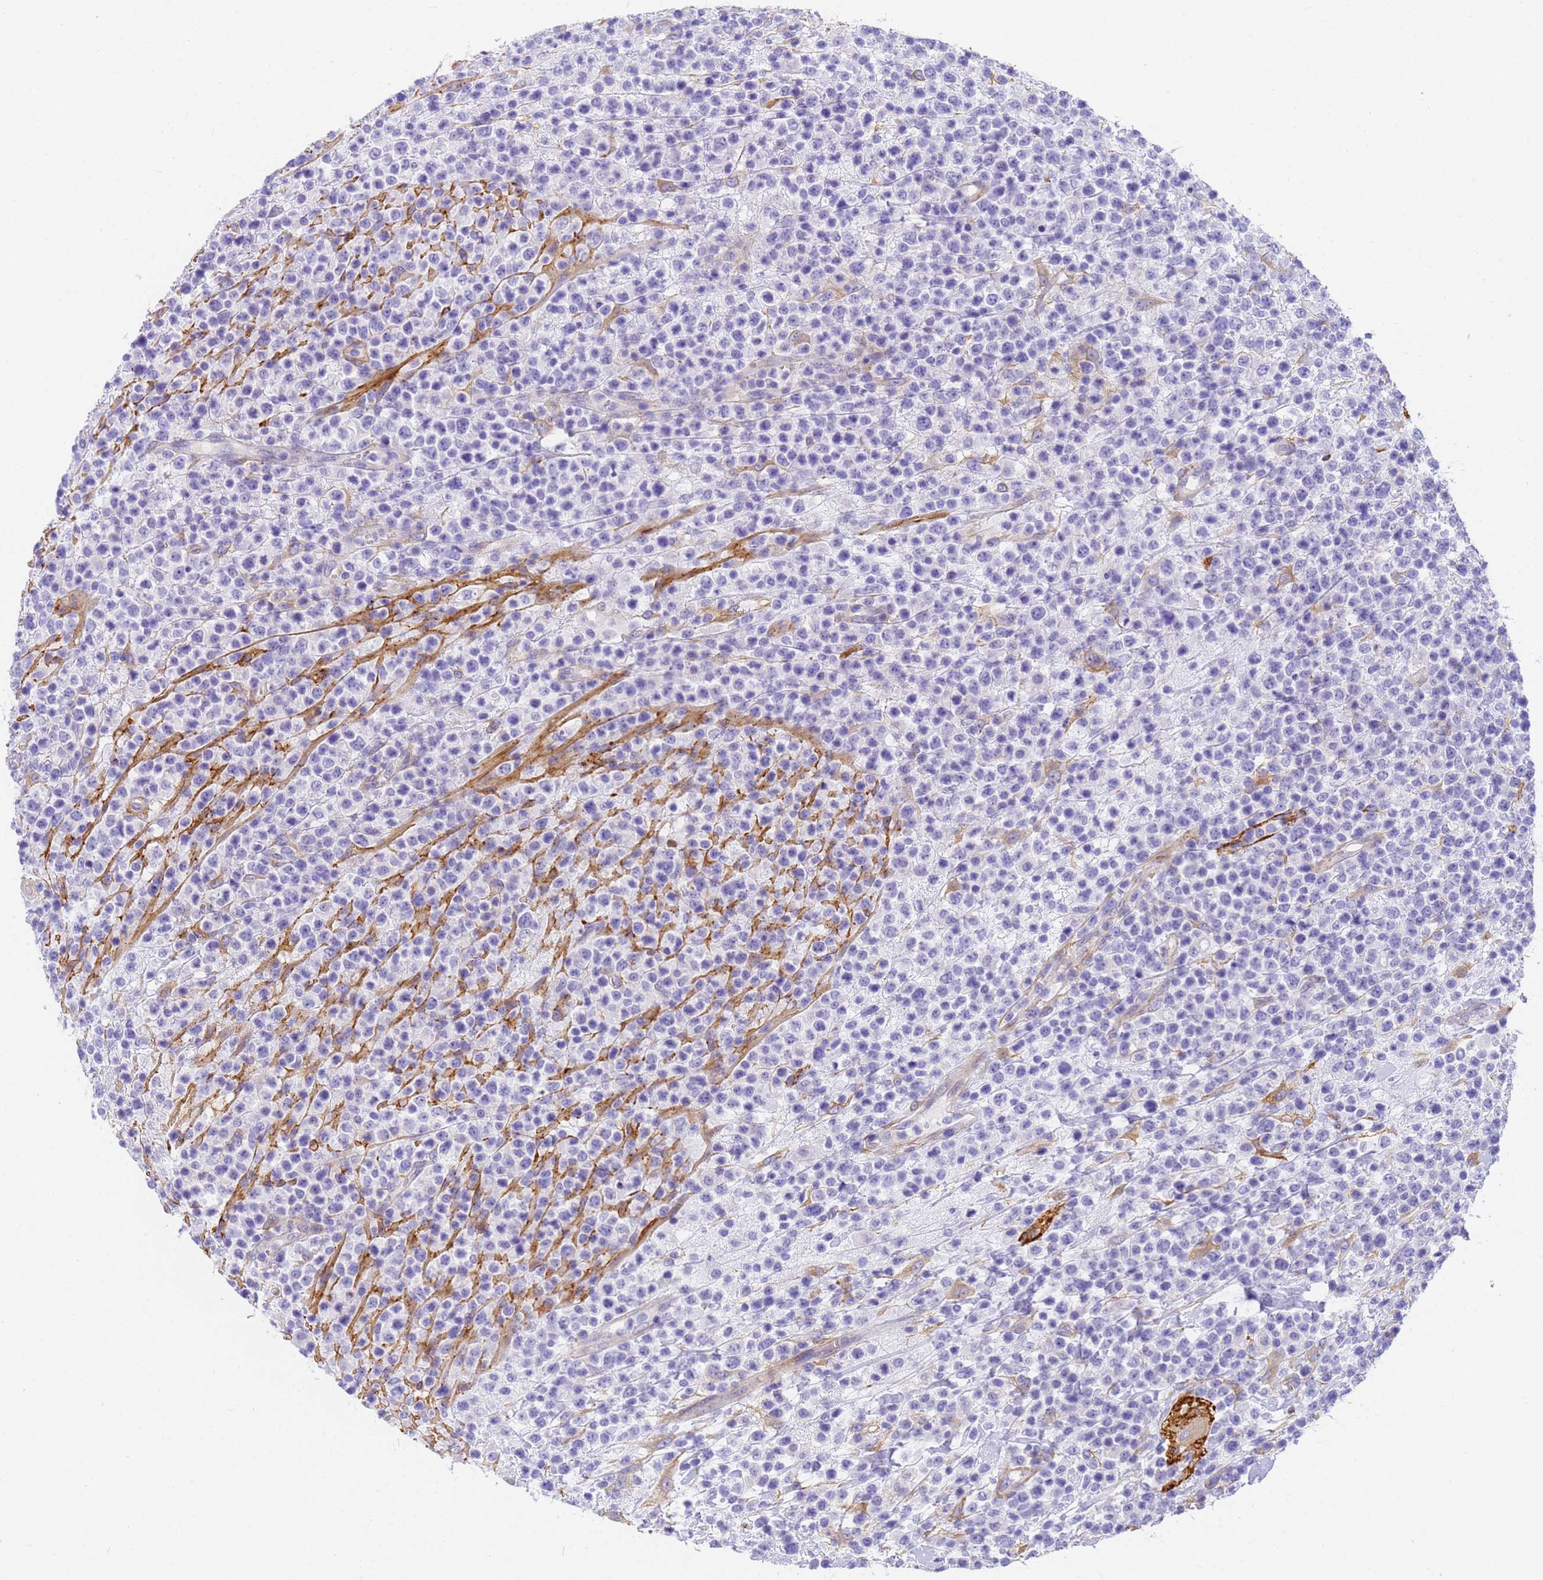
{"staining": {"intensity": "negative", "quantity": "none", "location": "none"}, "tissue": "lymphoma", "cell_type": "Tumor cells", "image_type": "cancer", "snomed": [{"axis": "morphology", "description": "Malignant lymphoma, non-Hodgkin's type, High grade"}, {"axis": "topography", "description": "Colon"}], "caption": "The photomicrograph shows no significant staining in tumor cells of lymphoma. (Brightfield microscopy of DAB IHC at high magnification).", "gene": "MVB12A", "patient": {"sex": "female", "age": 53}}